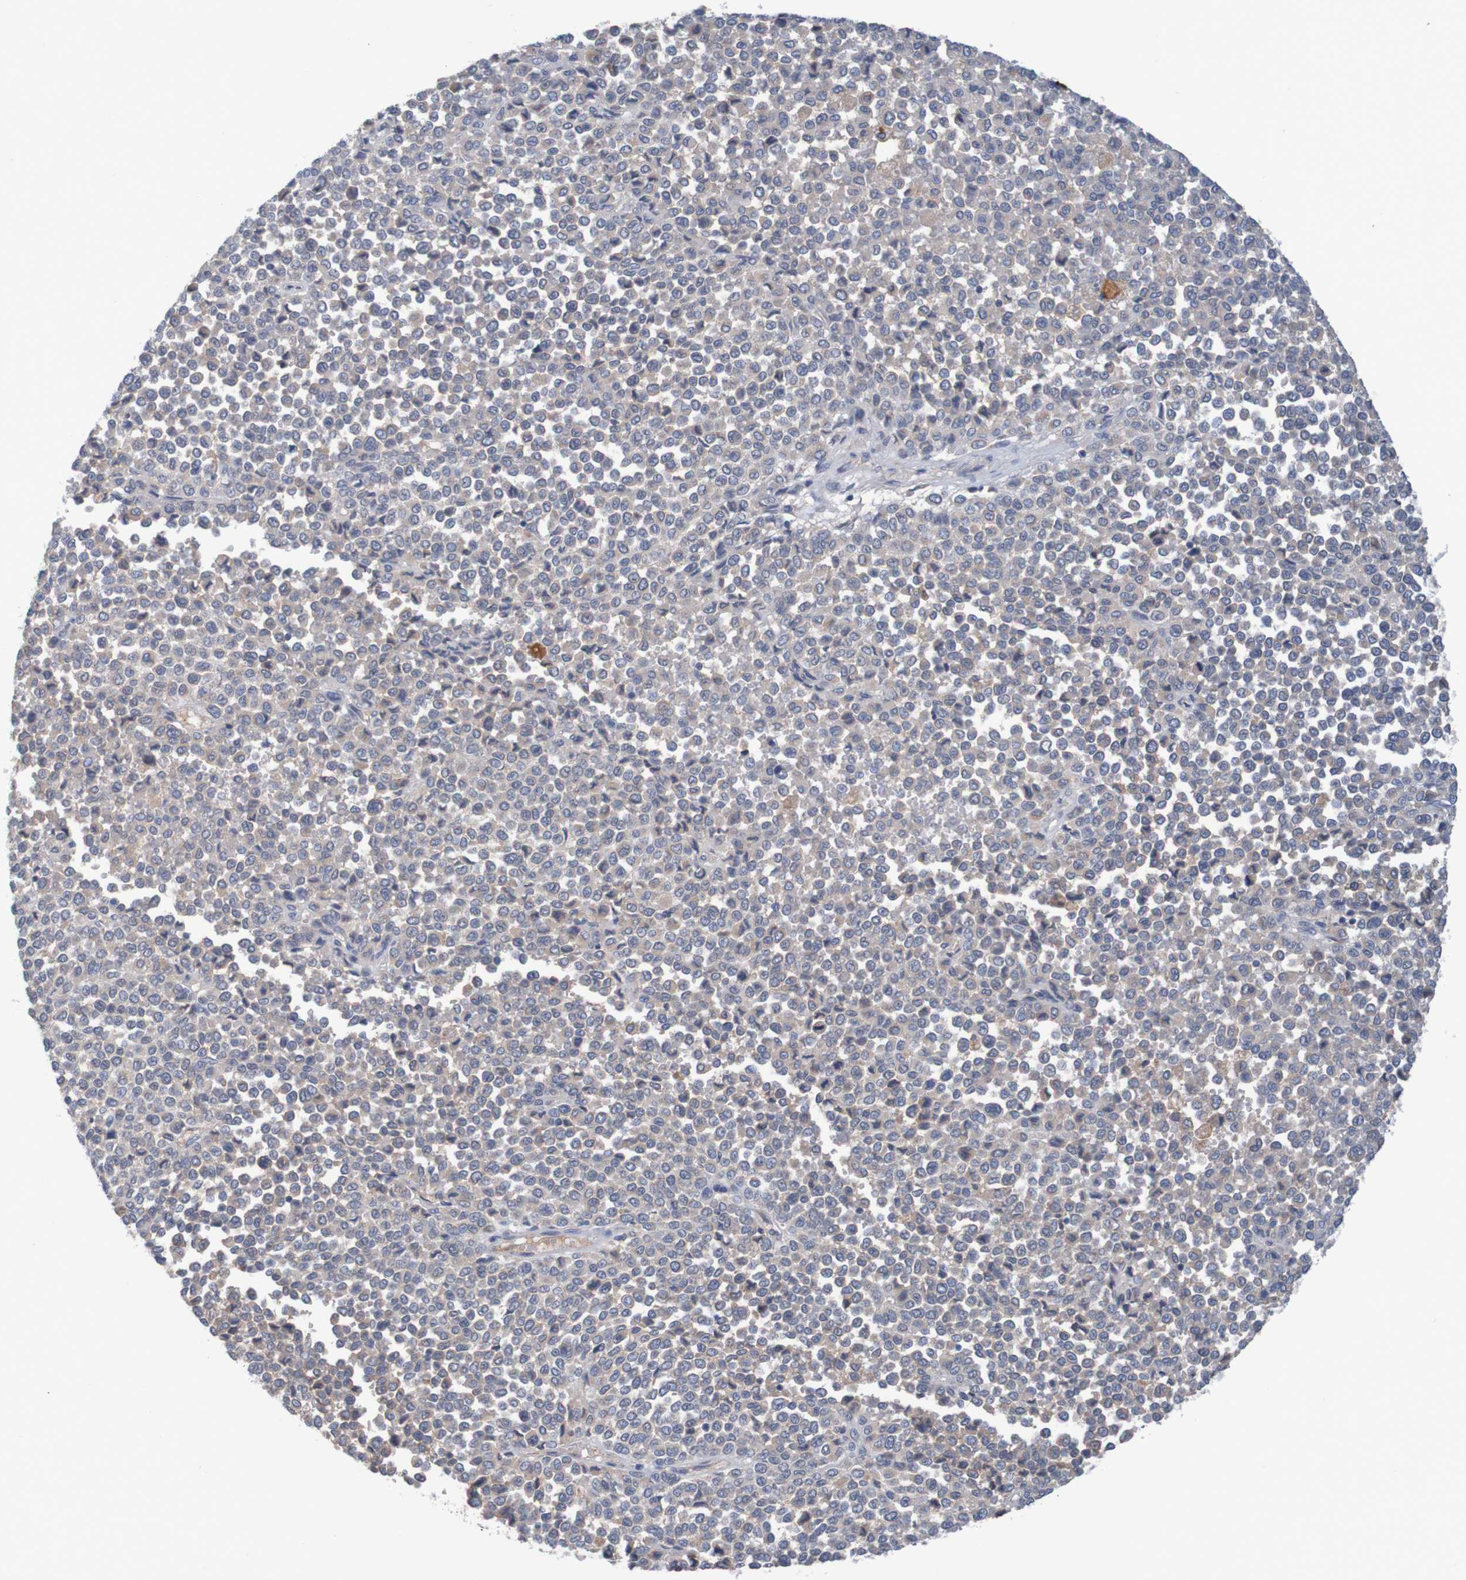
{"staining": {"intensity": "weak", "quantity": ">75%", "location": "cytoplasmic/membranous"}, "tissue": "melanoma", "cell_type": "Tumor cells", "image_type": "cancer", "snomed": [{"axis": "morphology", "description": "Malignant melanoma, Metastatic site"}, {"axis": "topography", "description": "Pancreas"}], "caption": "Melanoma stained with DAB immunohistochemistry (IHC) displays low levels of weak cytoplasmic/membranous expression in about >75% of tumor cells.", "gene": "LTA", "patient": {"sex": "female", "age": 30}}